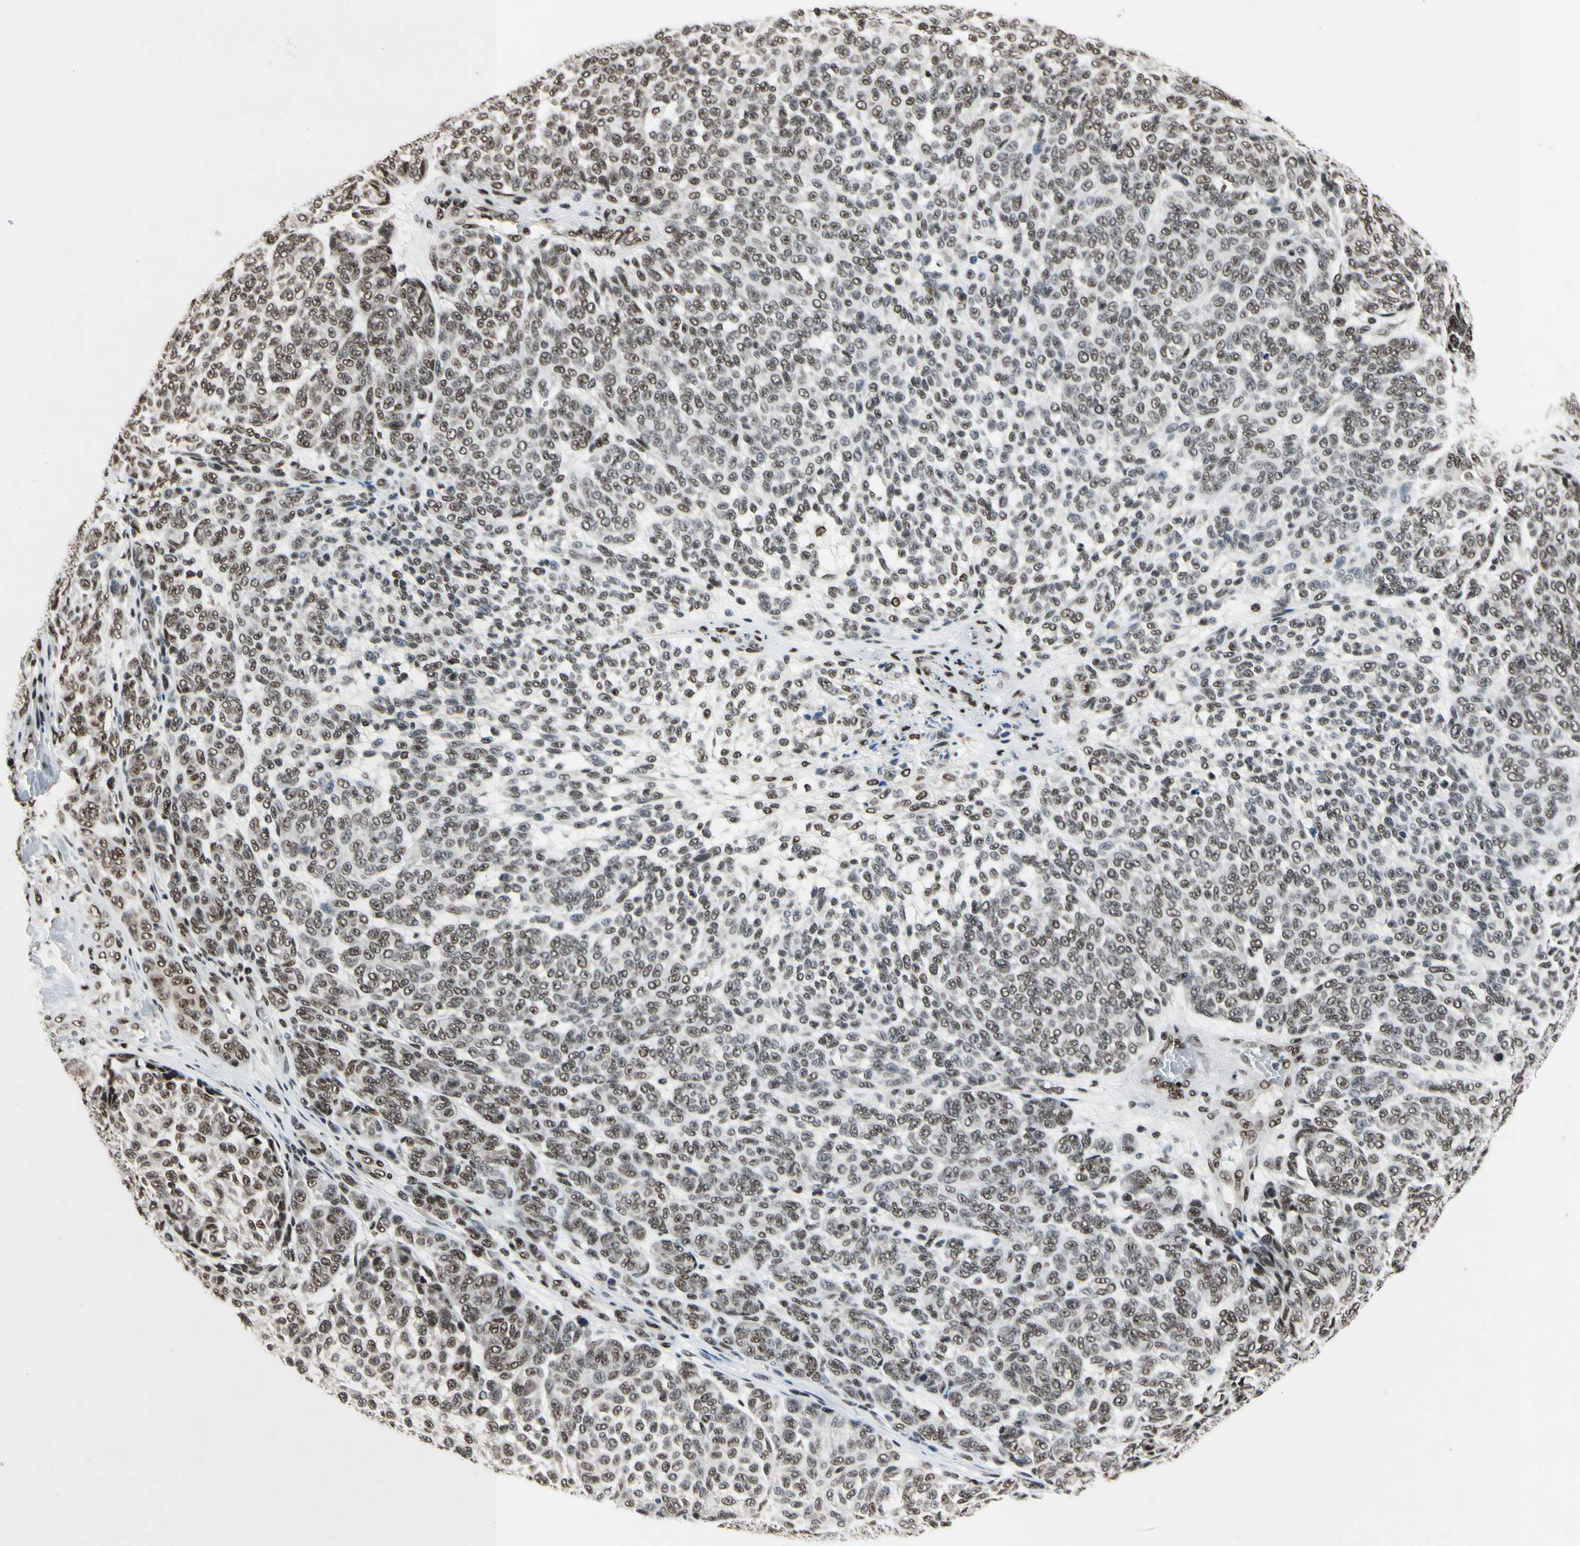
{"staining": {"intensity": "moderate", "quantity": ">75%", "location": "nuclear"}, "tissue": "melanoma", "cell_type": "Tumor cells", "image_type": "cancer", "snomed": [{"axis": "morphology", "description": "Malignant melanoma, NOS"}, {"axis": "topography", "description": "Skin"}], "caption": "Immunohistochemical staining of malignant melanoma demonstrates moderate nuclear protein positivity in approximately >75% of tumor cells. The staining was performed using DAB, with brown indicating positive protein expression. Nuclei are stained blue with hematoxylin.", "gene": "RECQL", "patient": {"sex": "male", "age": 59}}